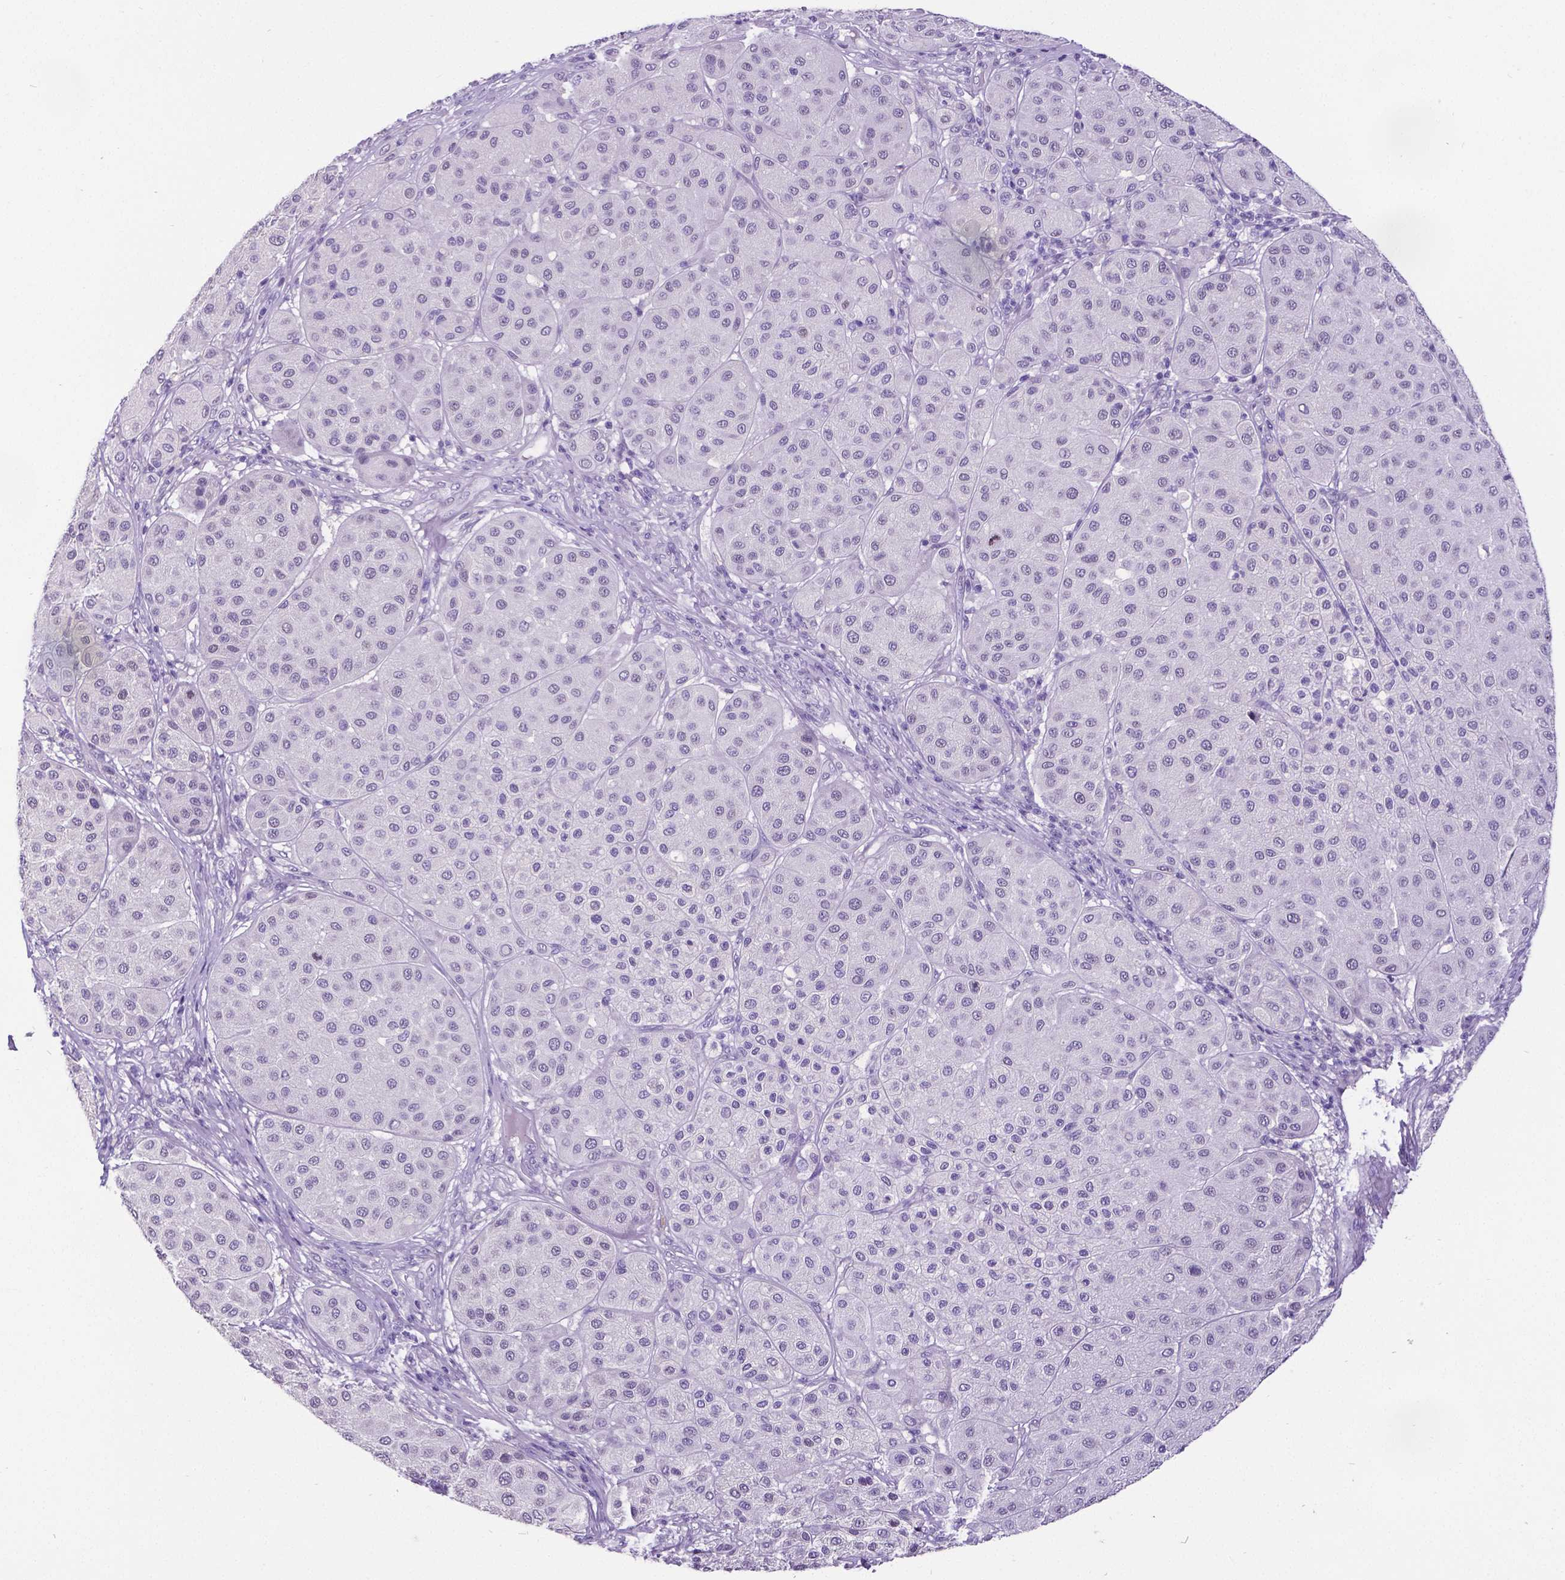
{"staining": {"intensity": "negative", "quantity": "none", "location": "none"}, "tissue": "melanoma", "cell_type": "Tumor cells", "image_type": "cancer", "snomed": [{"axis": "morphology", "description": "Malignant melanoma, Metastatic site"}, {"axis": "topography", "description": "Smooth muscle"}], "caption": "This image is of melanoma stained with IHC to label a protein in brown with the nuclei are counter-stained blue. There is no positivity in tumor cells.", "gene": "SATB2", "patient": {"sex": "male", "age": 41}}